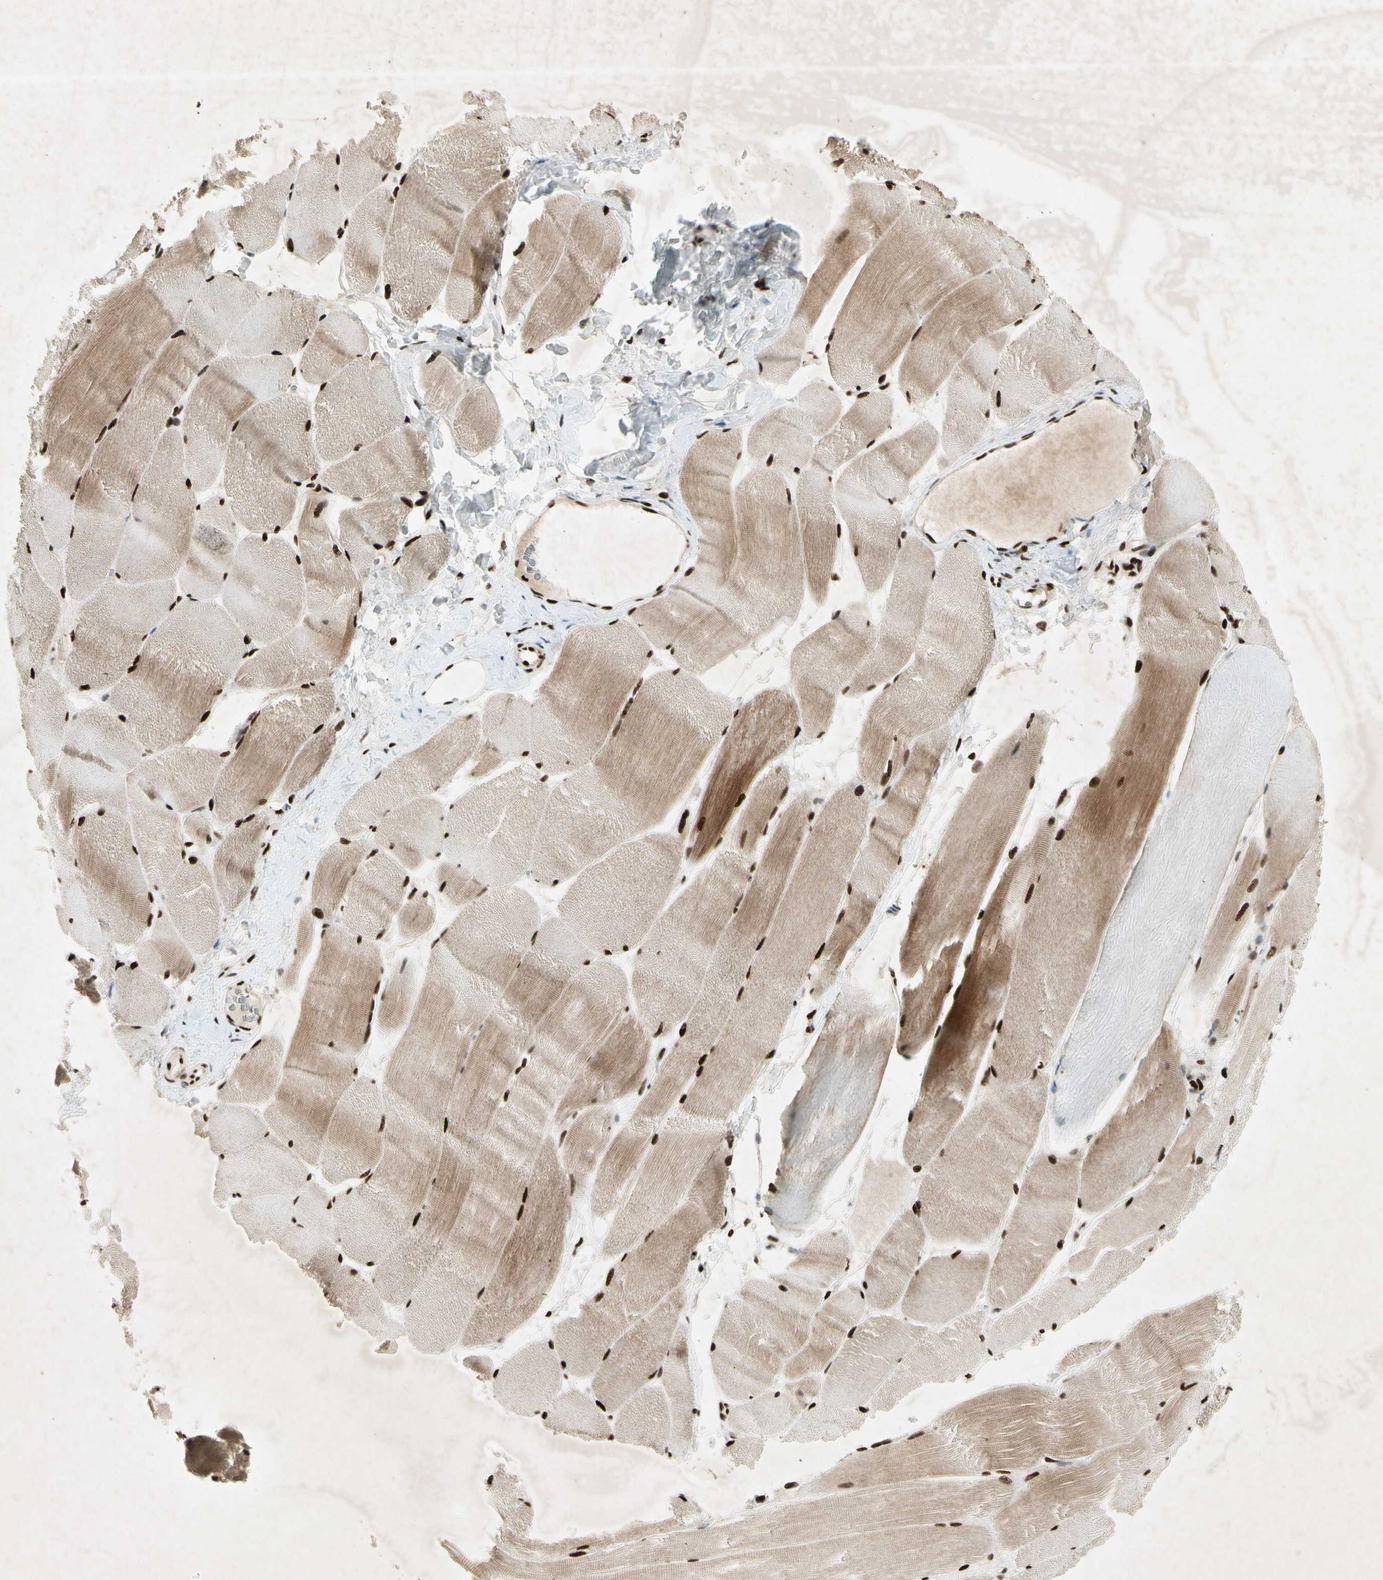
{"staining": {"intensity": "strong", "quantity": ">75%", "location": "cytoplasmic/membranous,nuclear"}, "tissue": "skeletal muscle", "cell_type": "Myocytes", "image_type": "normal", "snomed": [{"axis": "morphology", "description": "Normal tissue, NOS"}, {"axis": "morphology", "description": "Squamous cell carcinoma, NOS"}, {"axis": "topography", "description": "Skeletal muscle"}], "caption": "Normal skeletal muscle exhibits strong cytoplasmic/membranous,nuclear positivity in approximately >75% of myocytes.", "gene": "RNF43", "patient": {"sex": "male", "age": 51}}